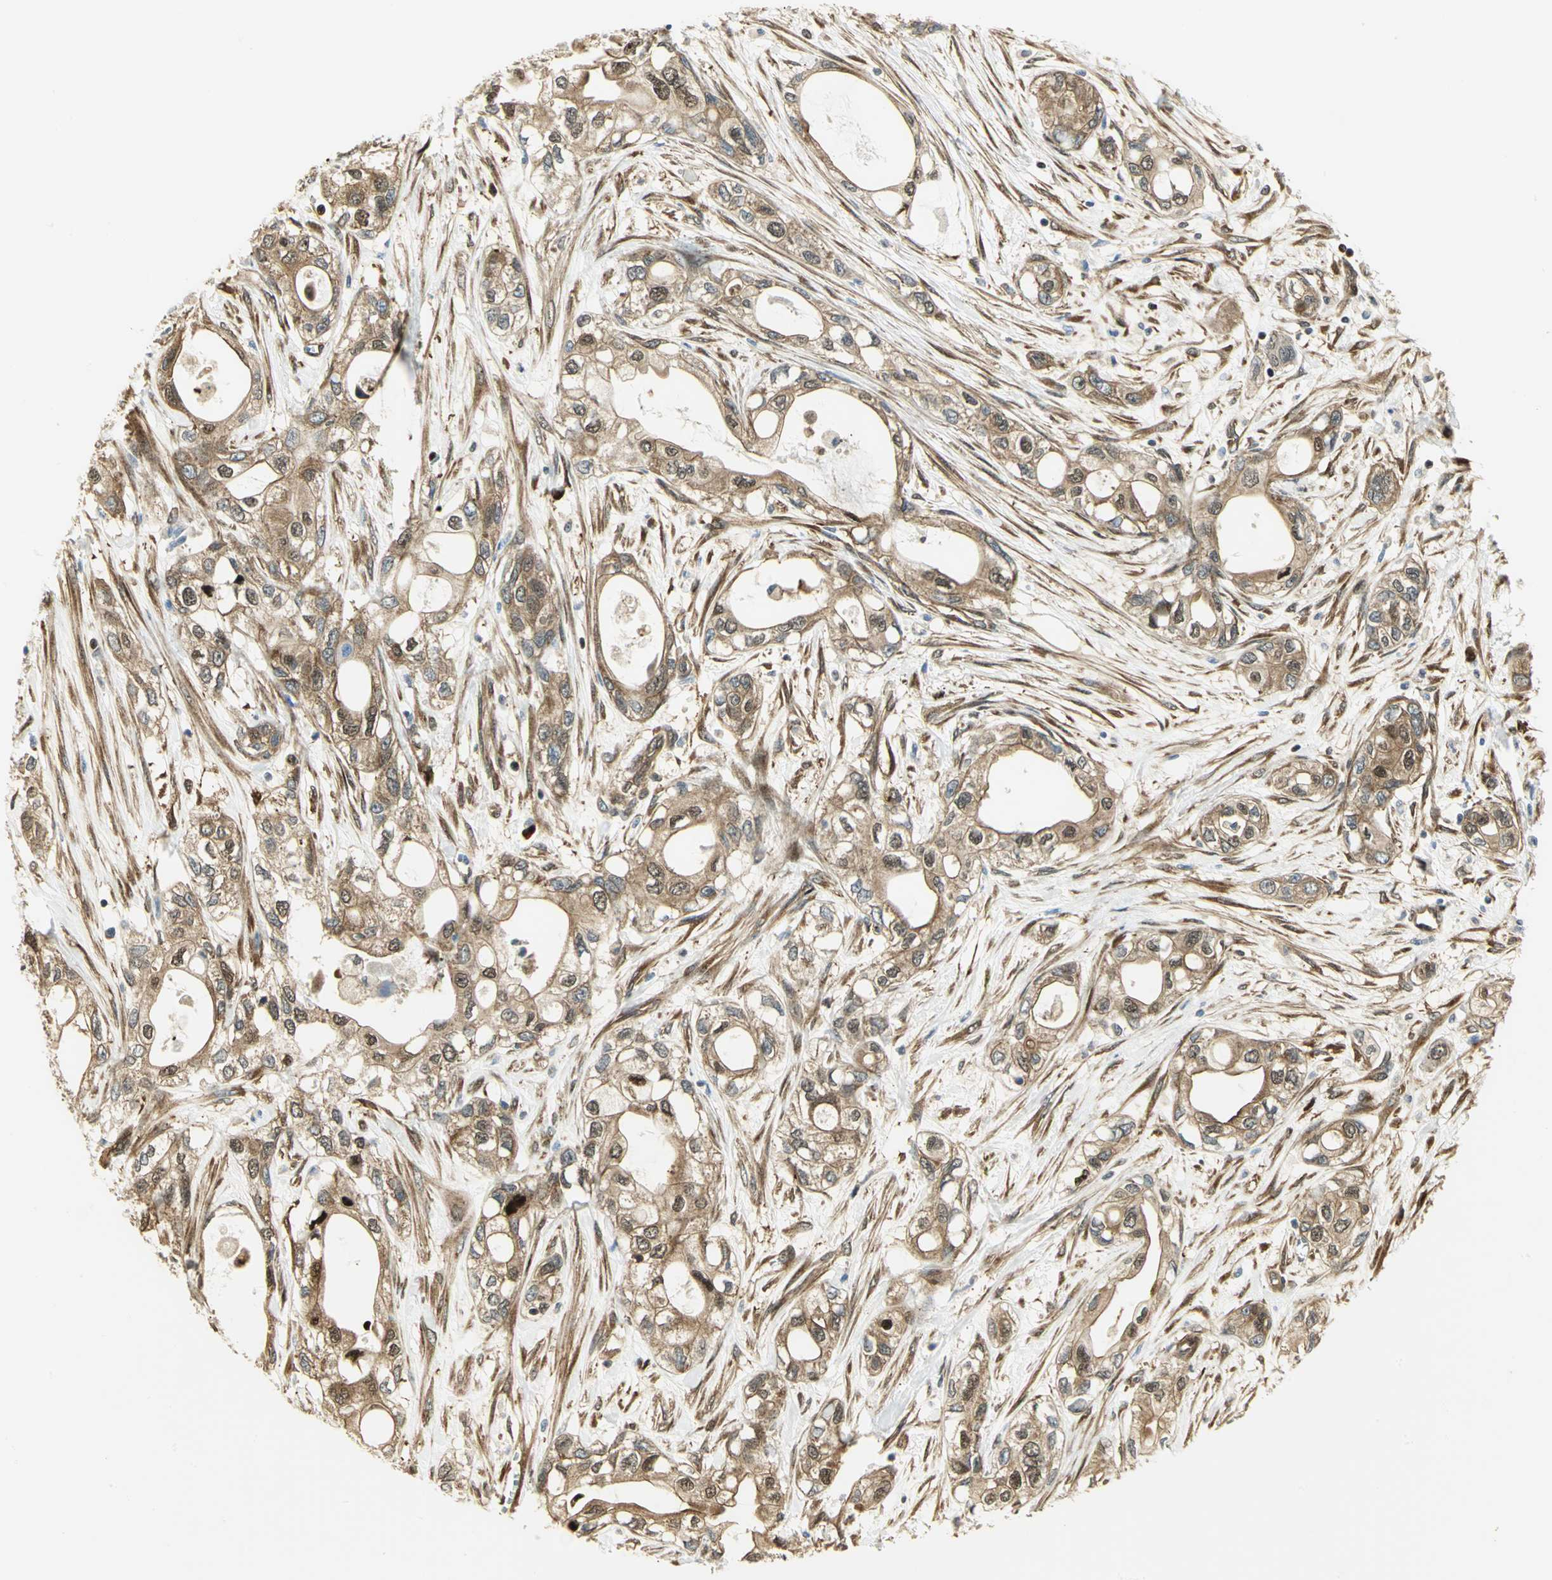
{"staining": {"intensity": "moderate", "quantity": ">75%", "location": "cytoplasmic/membranous,nuclear"}, "tissue": "pancreatic cancer", "cell_type": "Tumor cells", "image_type": "cancer", "snomed": [{"axis": "morphology", "description": "Adenocarcinoma, NOS"}, {"axis": "topography", "description": "Pancreas"}], "caption": "Pancreatic adenocarcinoma stained for a protein (brown) reveals moderate cytoplasmic/membranous and nuclear positive expression in about >75% of tumor cells.", "gene": "EEA1", "patient": {"sex": "female", "age": 70}}